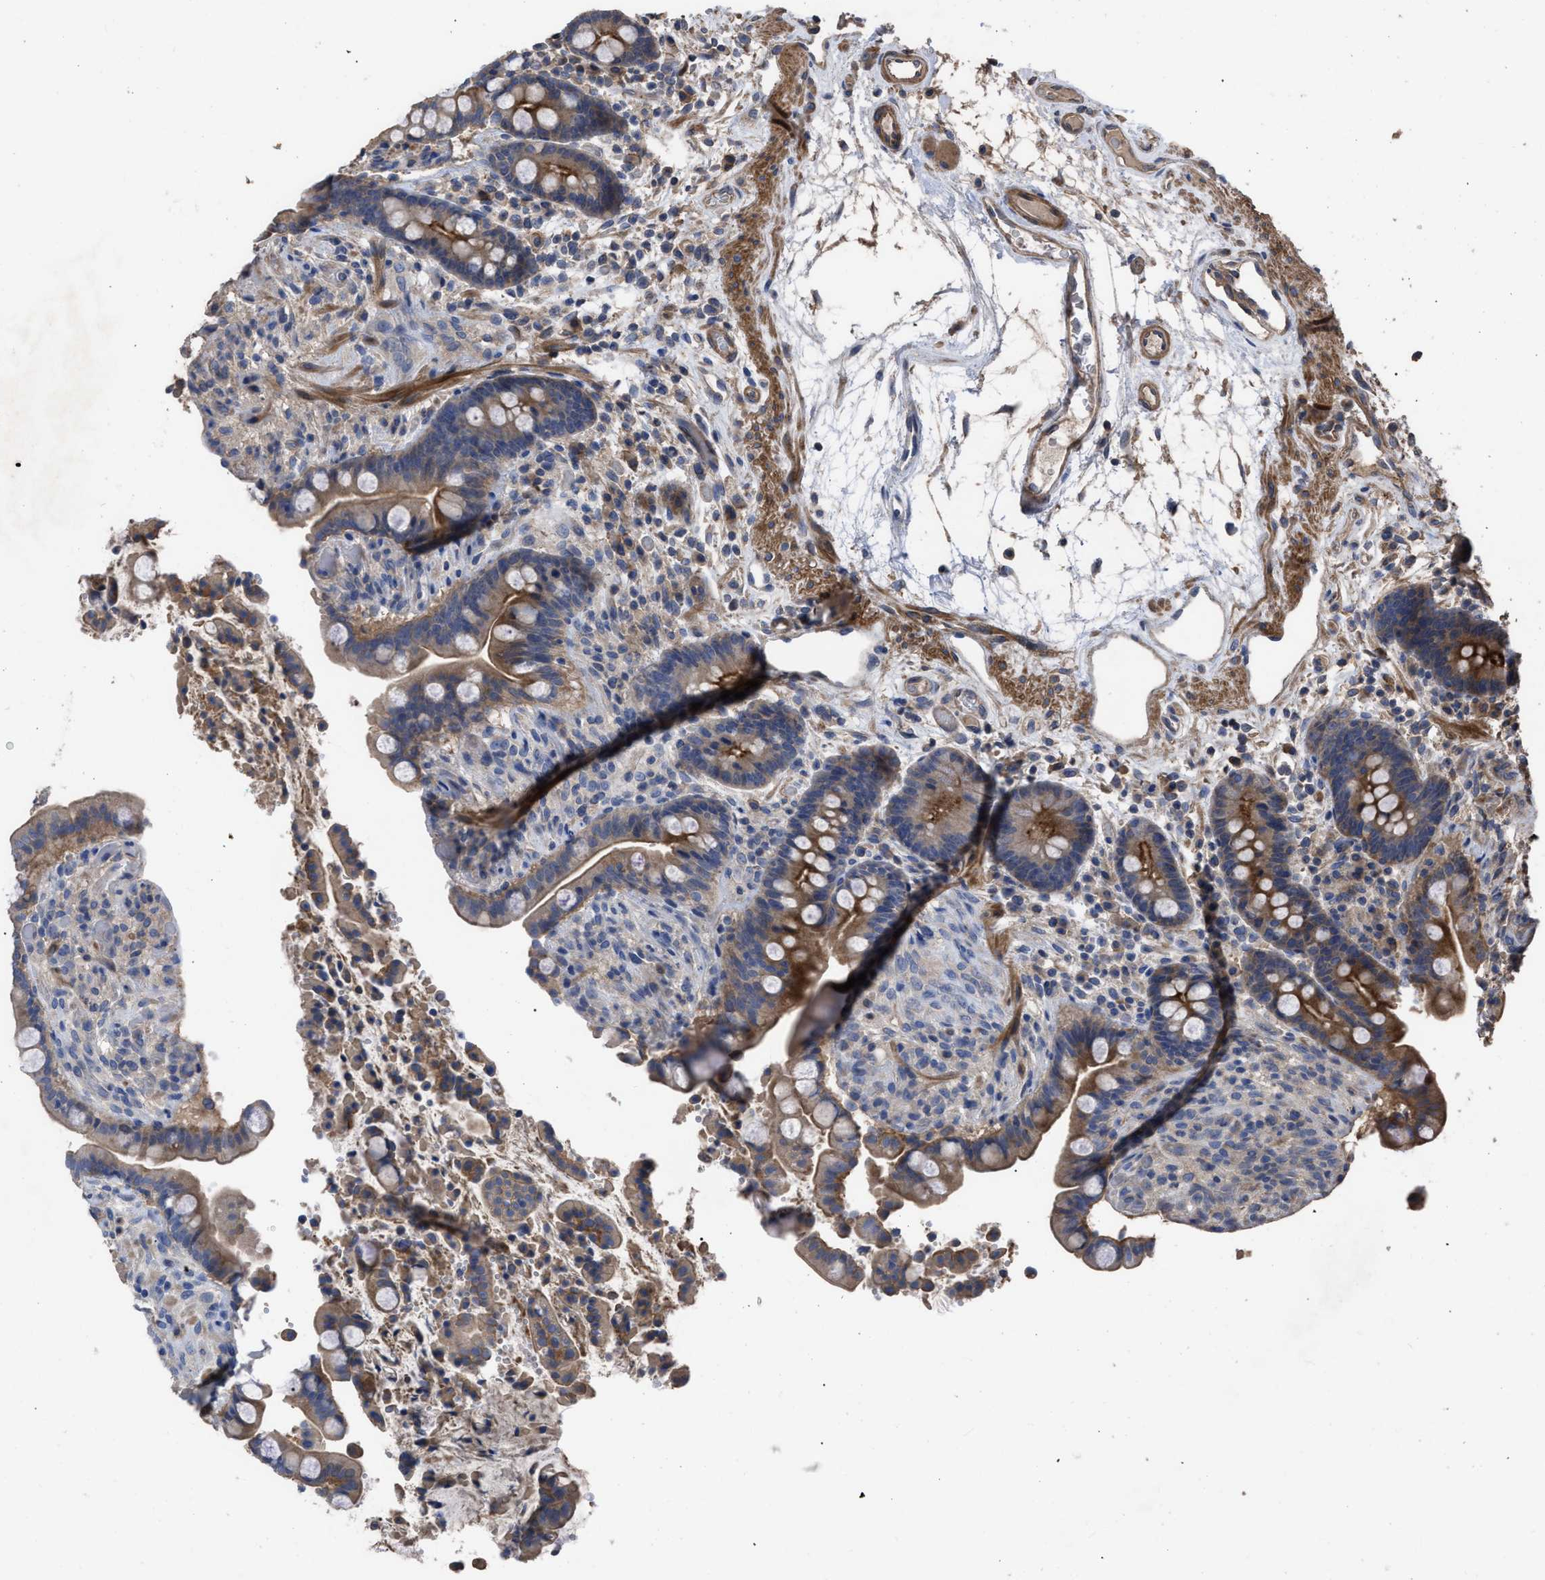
{"staining": {"intensity": "moderate", "quantity": ">75%", "location": "cytoplasmic/membranous"}, "tissue": "colon", "cell_type": "Endothelial cells", "image_type": "normal", "snomed": [{"axis": "morphology", "description": "Normal tissue, NOS"}, {"axis": "topography", "description": "Colon"}], "caption": "High-power microscopy captured an immunohistochemistry photomicrograph of normal colon, revealing moderate cytoplasmic/membranous expression in approximately >75% of endothelial cells. (DAB = brown stain, brightfield microscopy at high magnification).", "gene": "BTN2A1", "patient": {"sex": "male", "age": 73}}